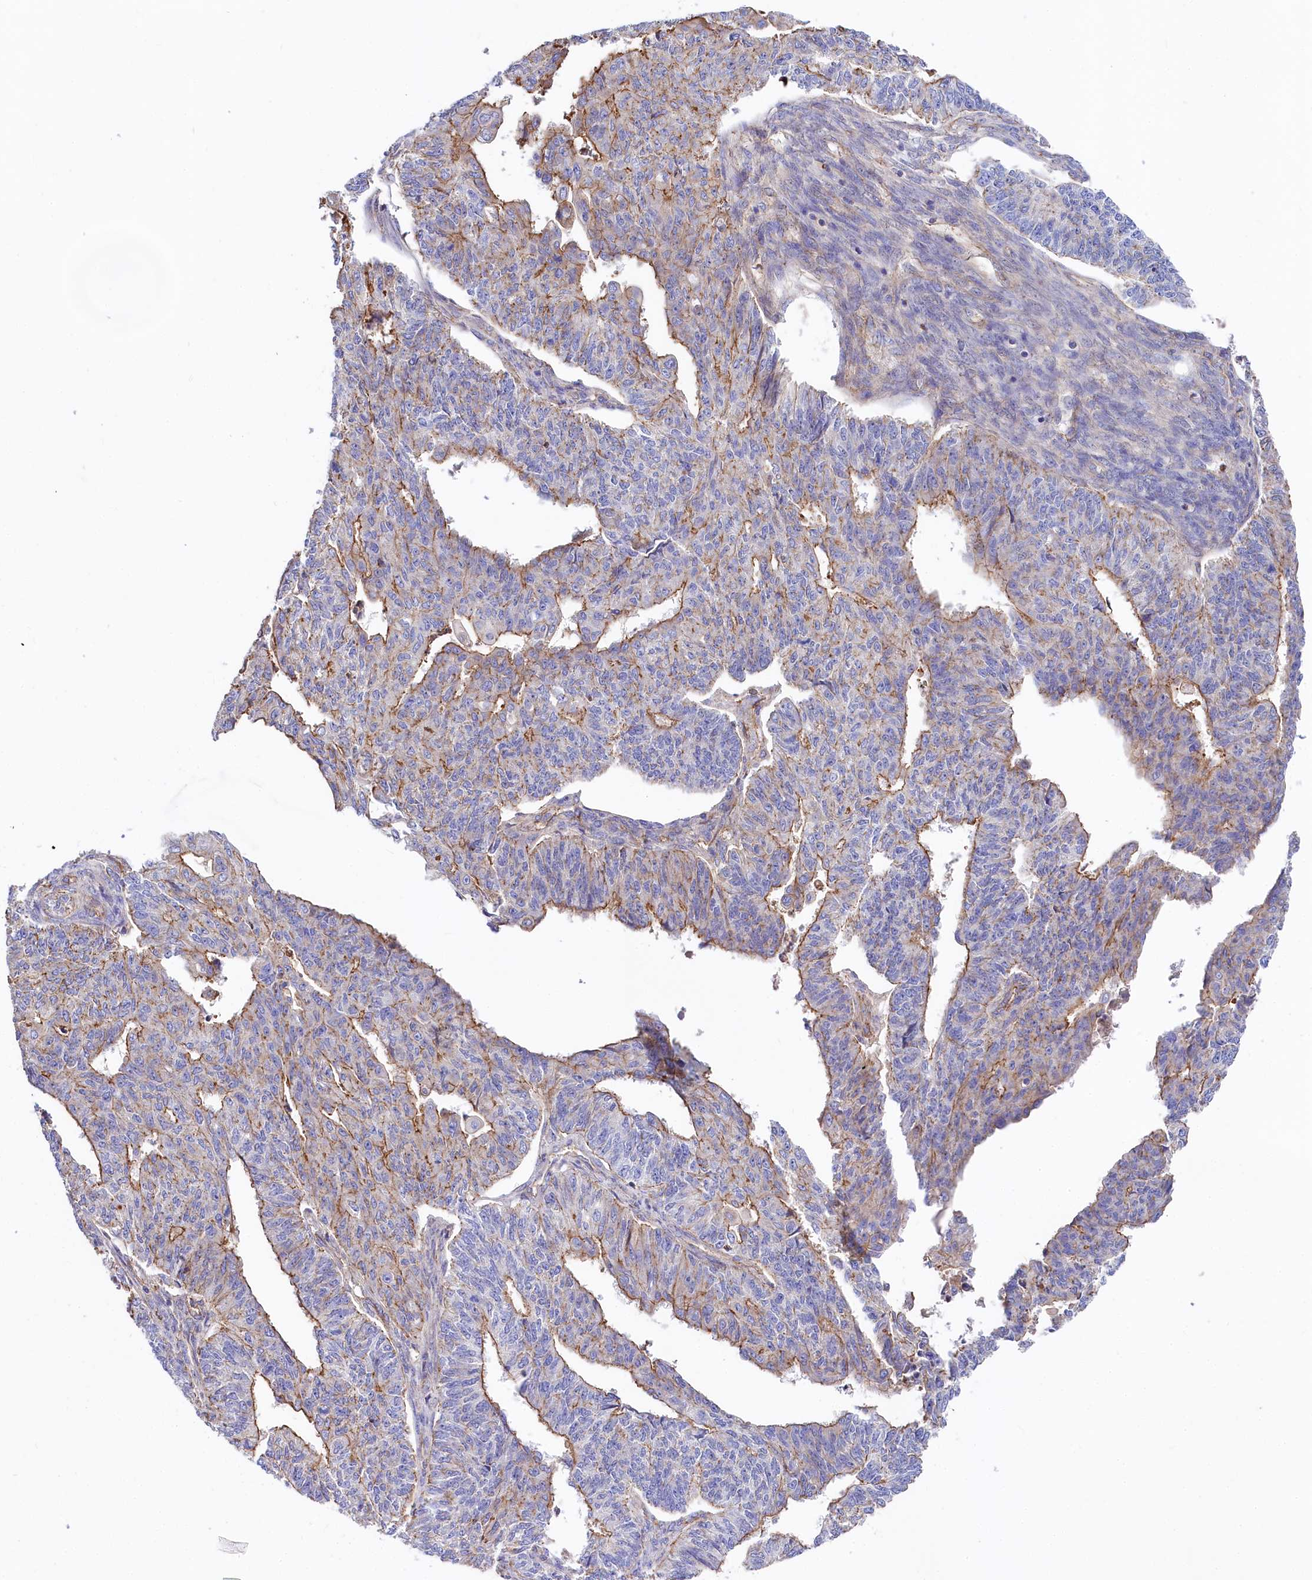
{"staining": {"intensity": "moderate", "quantity": "25%-75%", "location": "cytoplasmic/membranous"}, "tissue": "endometrial cancer", "cell_type": "Tumor cells", "image_type": "cancer", "snomed": [{"axis": "morphology", "description": "Adenocarcinoma, NOS"}, {"axis": "topography", "description": "Endometrium"}], "caption": "Immunohistochemical staining of human endometrial cancer displays moderate cytoplasmic/membranous protein positivity in approximately 25%-75% of tumor cells.", "gene": "FCHSD2", "patient": {"sex": "female", "age": 32}}